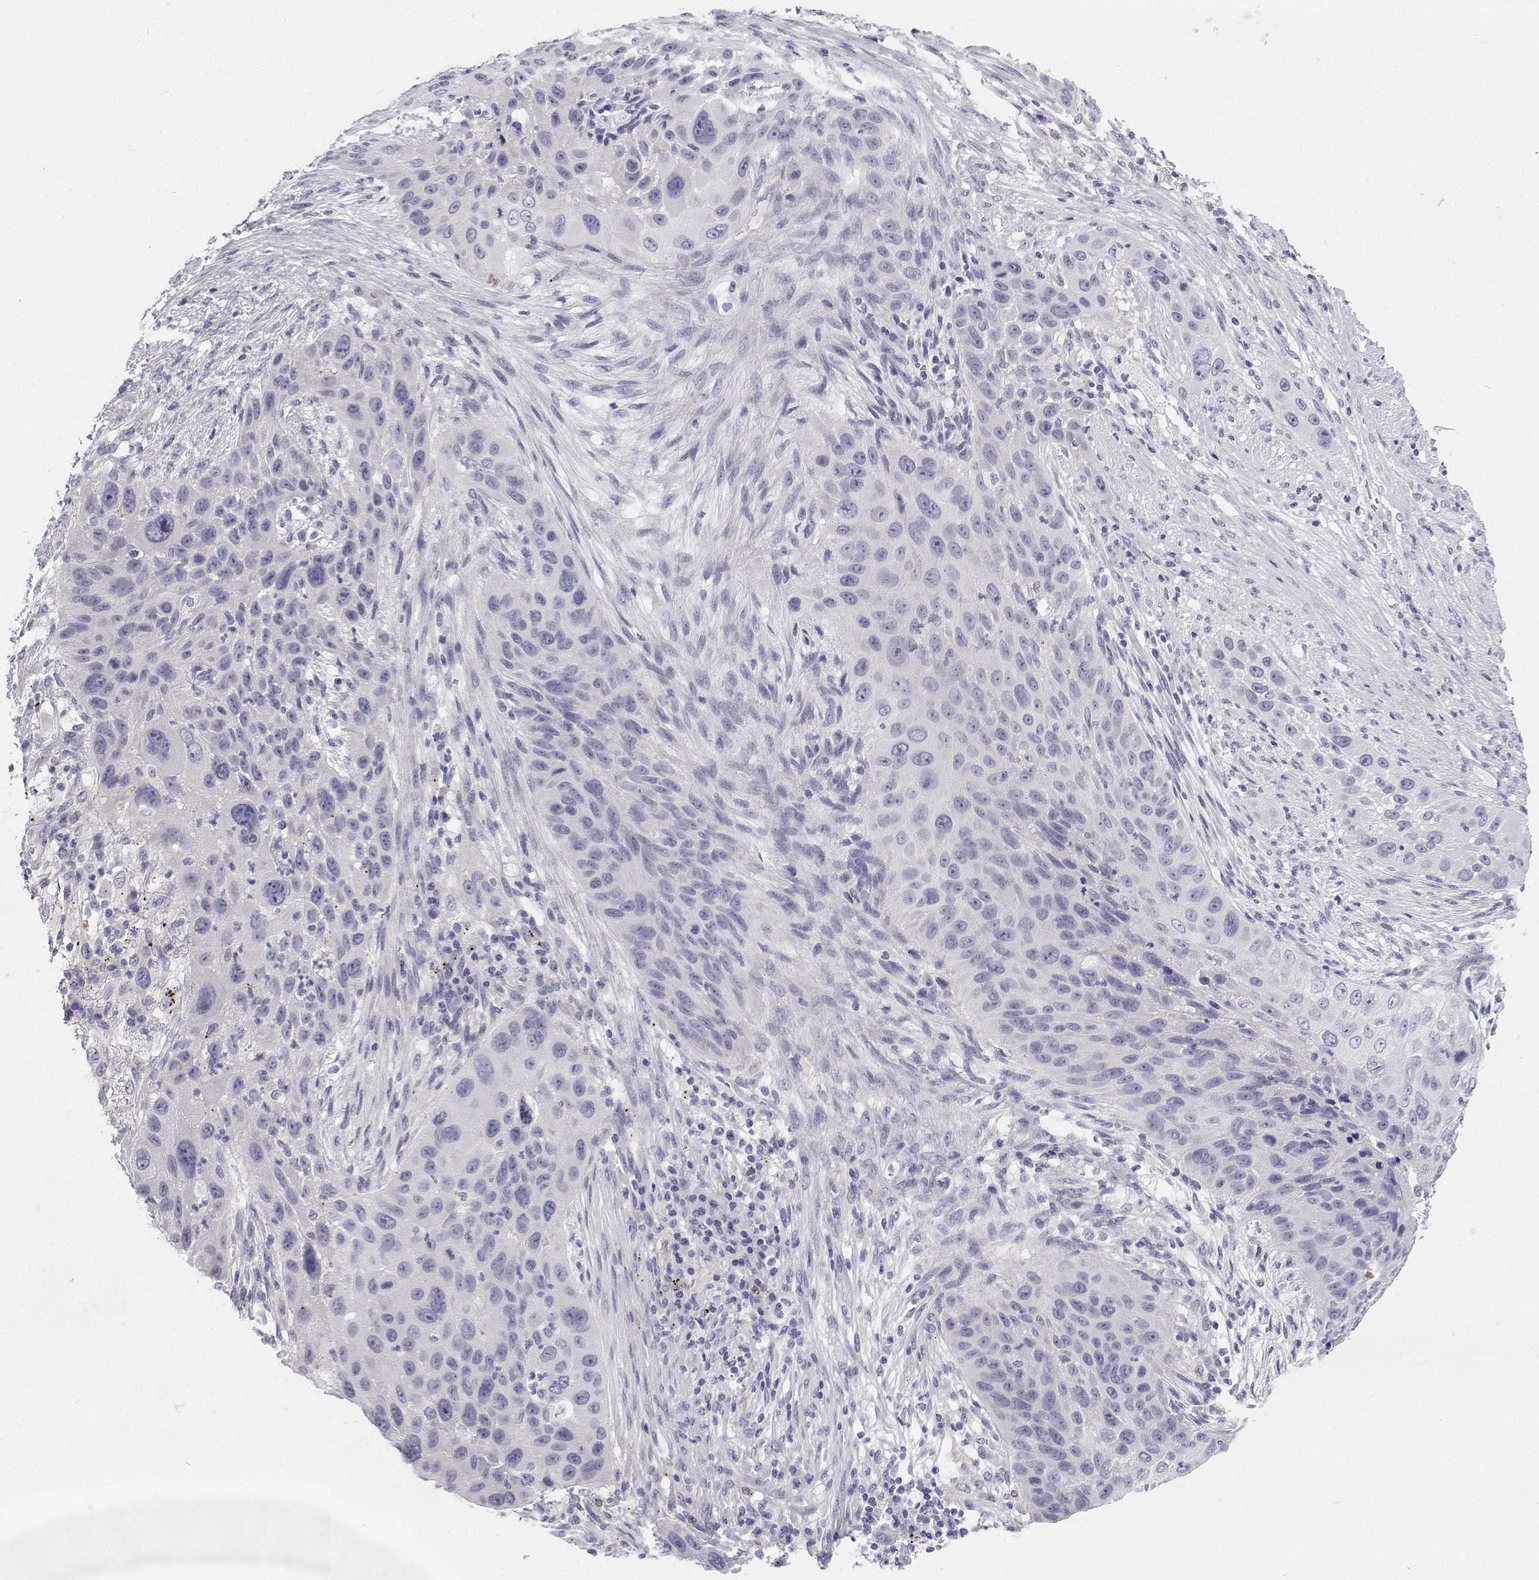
{"staining": {"intensity": "negative", "quantity": "none", "location": "none"}, "tissue": "lung cancer", "cell_type": "Tumor cells", "image_type": "cancer", "snomed": [{"axis": "morphology", "description": "Squamous cell carcinoma, NOS"}, {"axis": "topography", "description": "Lung"}], "caption": "This is an IHC micrograph of squamous cell carcinoma (lung). There is no positivity in tumor cells.", "gene": "TTN", "patient": {"sex": "male", "age": 63}}